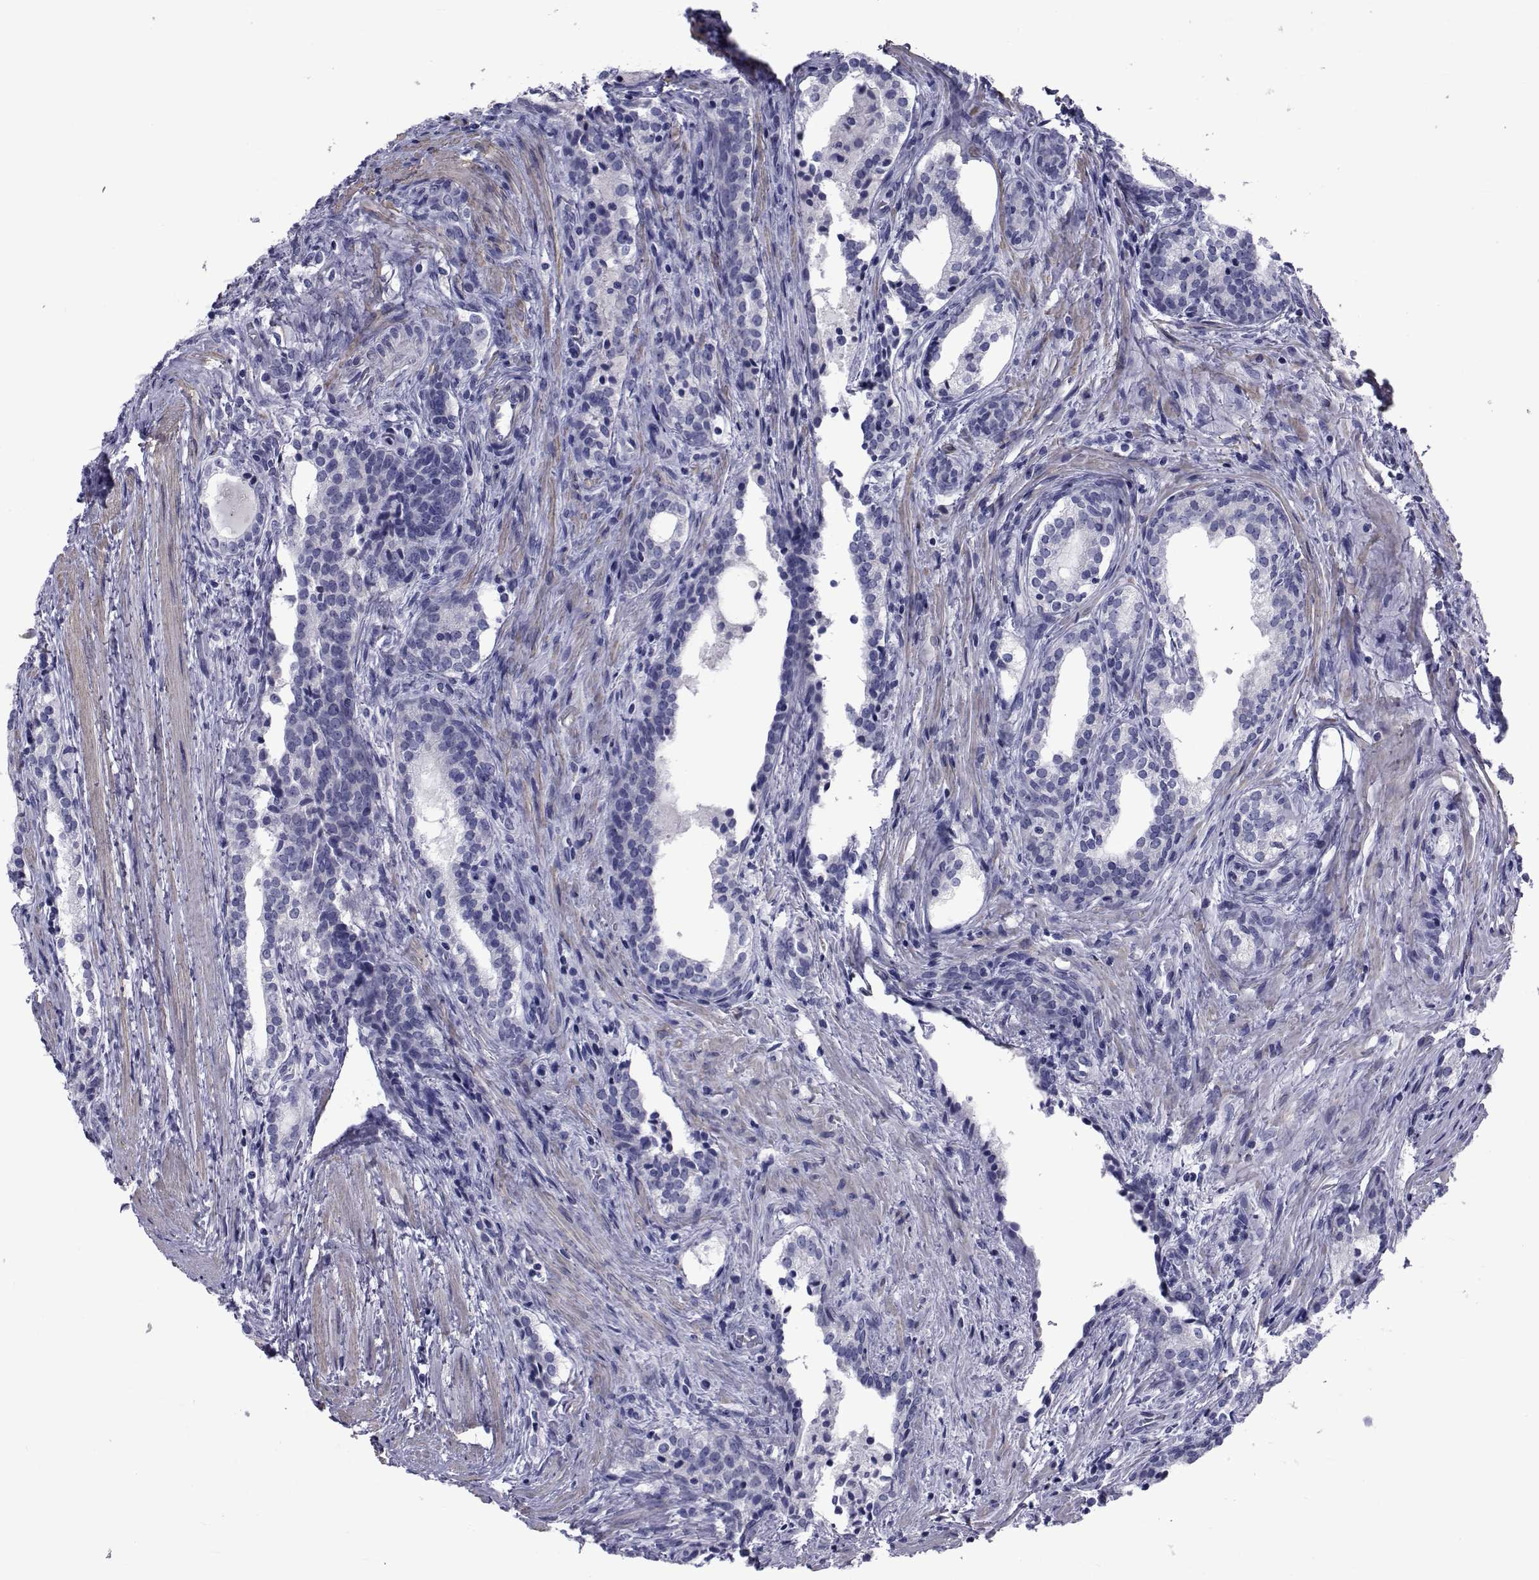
{"staining": {"intensity": "negative", "quantity": "none", "location": "none"}, "tissue": "prostate cancer", "cell_type": "Tumor cells", "image_type": "cancer", "snomed": [{"axis": "morphology", "description": "Adenocarcinoma, NOS"}, {"axis": "morphology", "description": "Adenocarcinoma, High grade"}, {"axis": "topography", "description": "Prostate"}], "caption": "An IHC photomicrograph of prostate adenocarcinoma is shown. There is no staining in tumor cells of prostate adenocarcinoma.", "gene": "GKAP1", "patient": {"sex": "male", "age": 61}}